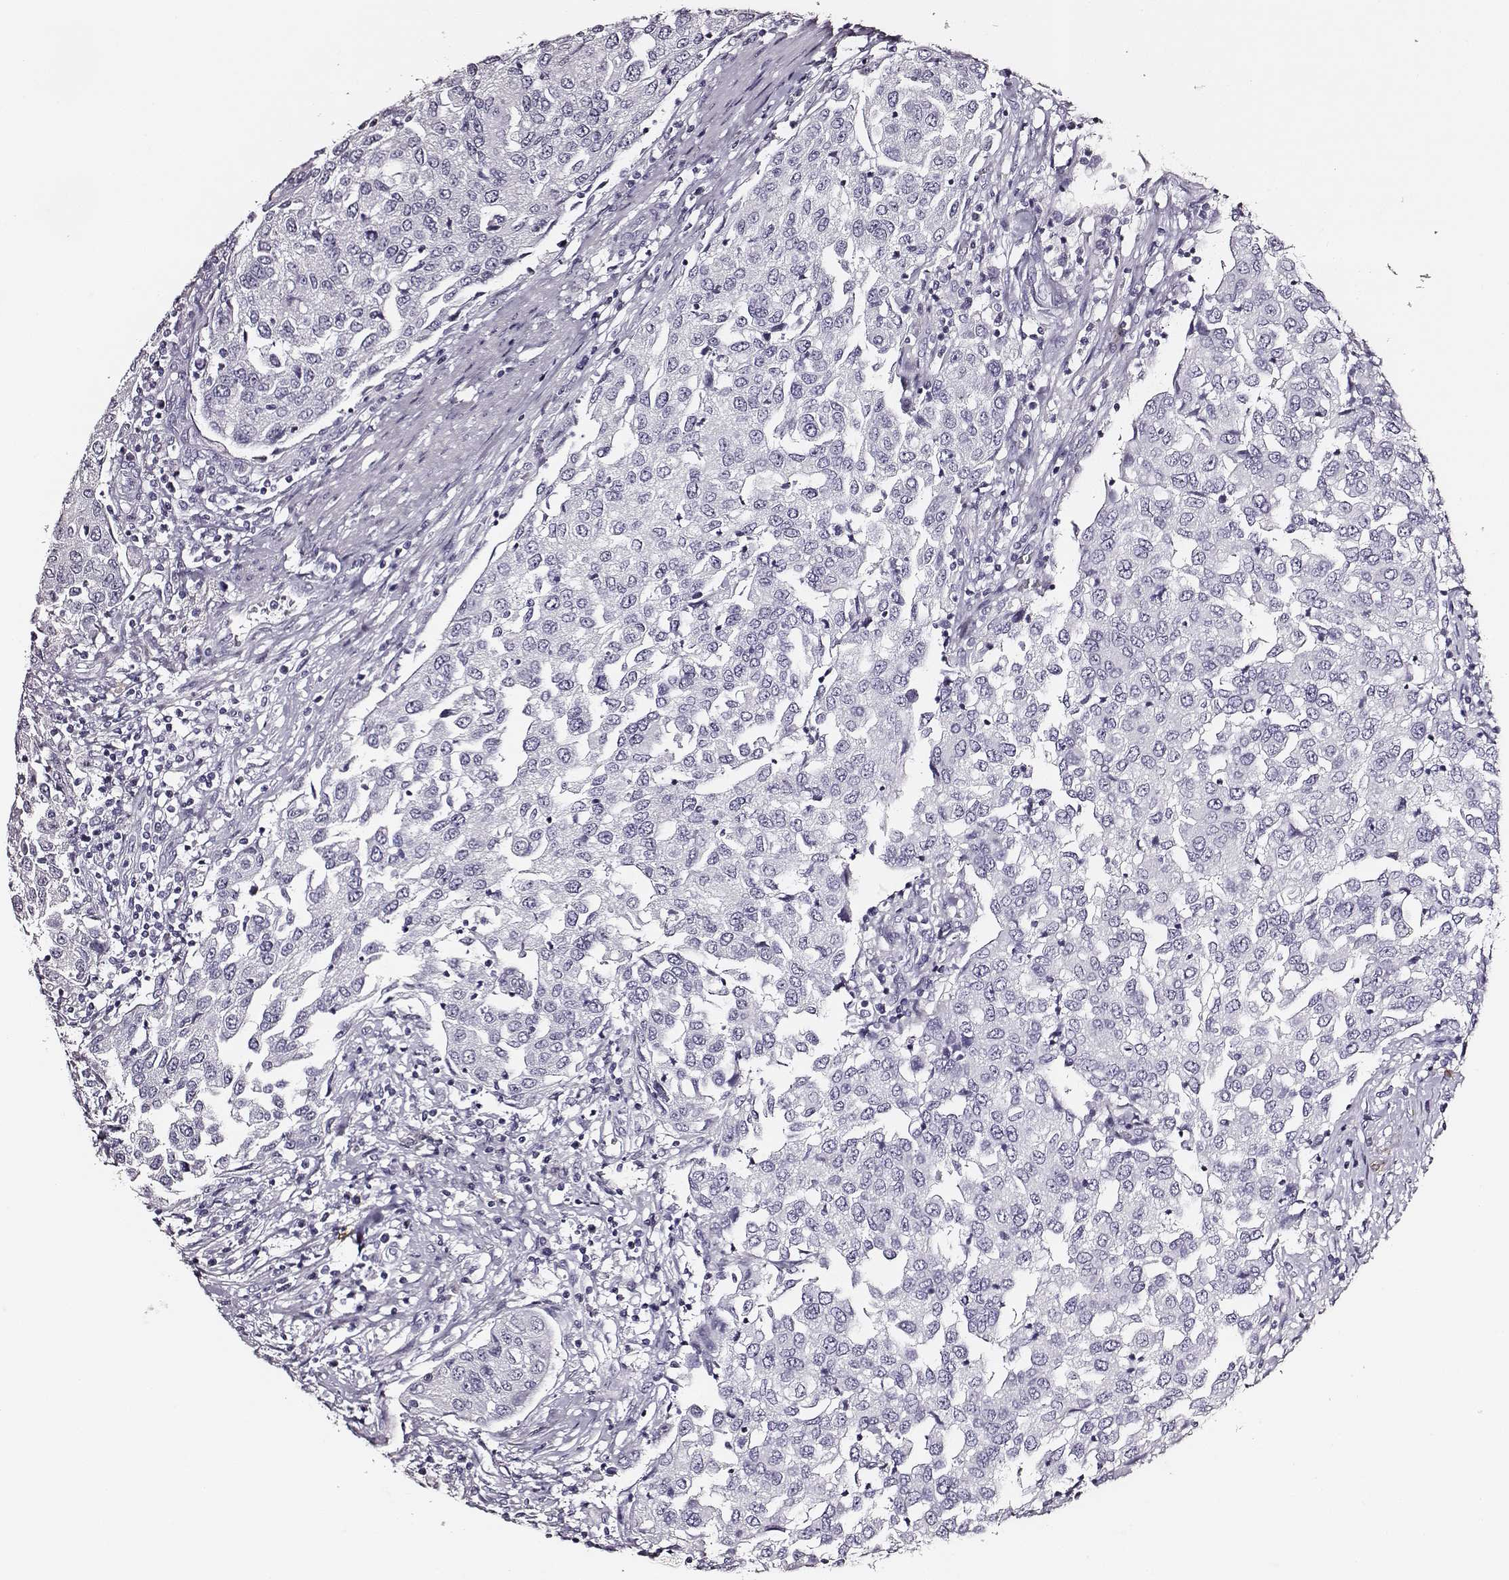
{"staining": {"intensity": "negative", "quantity": "none", "location": "none"}, "tissue": "urothelial cancer", "cell_type": "Tumor cells", "image_type": "cancer", "snomed": [{"axis": "morphology", "description": "Urothelial carcinoma, High grade"}, {"axis": "topography", "description": "Urinary bladder"}], "caption": "Immunohistochemical staining of high-grade urothelial carcinoma reveals no significant expression in tumor cells. The staining was performed using DAB to visualize the protein expression in brown, while the nuclei were stained in blue with hematoxylin (Magnification: 20x).", "gene": "DPEP1", "patient": {"sex": "female", "age": 78}}